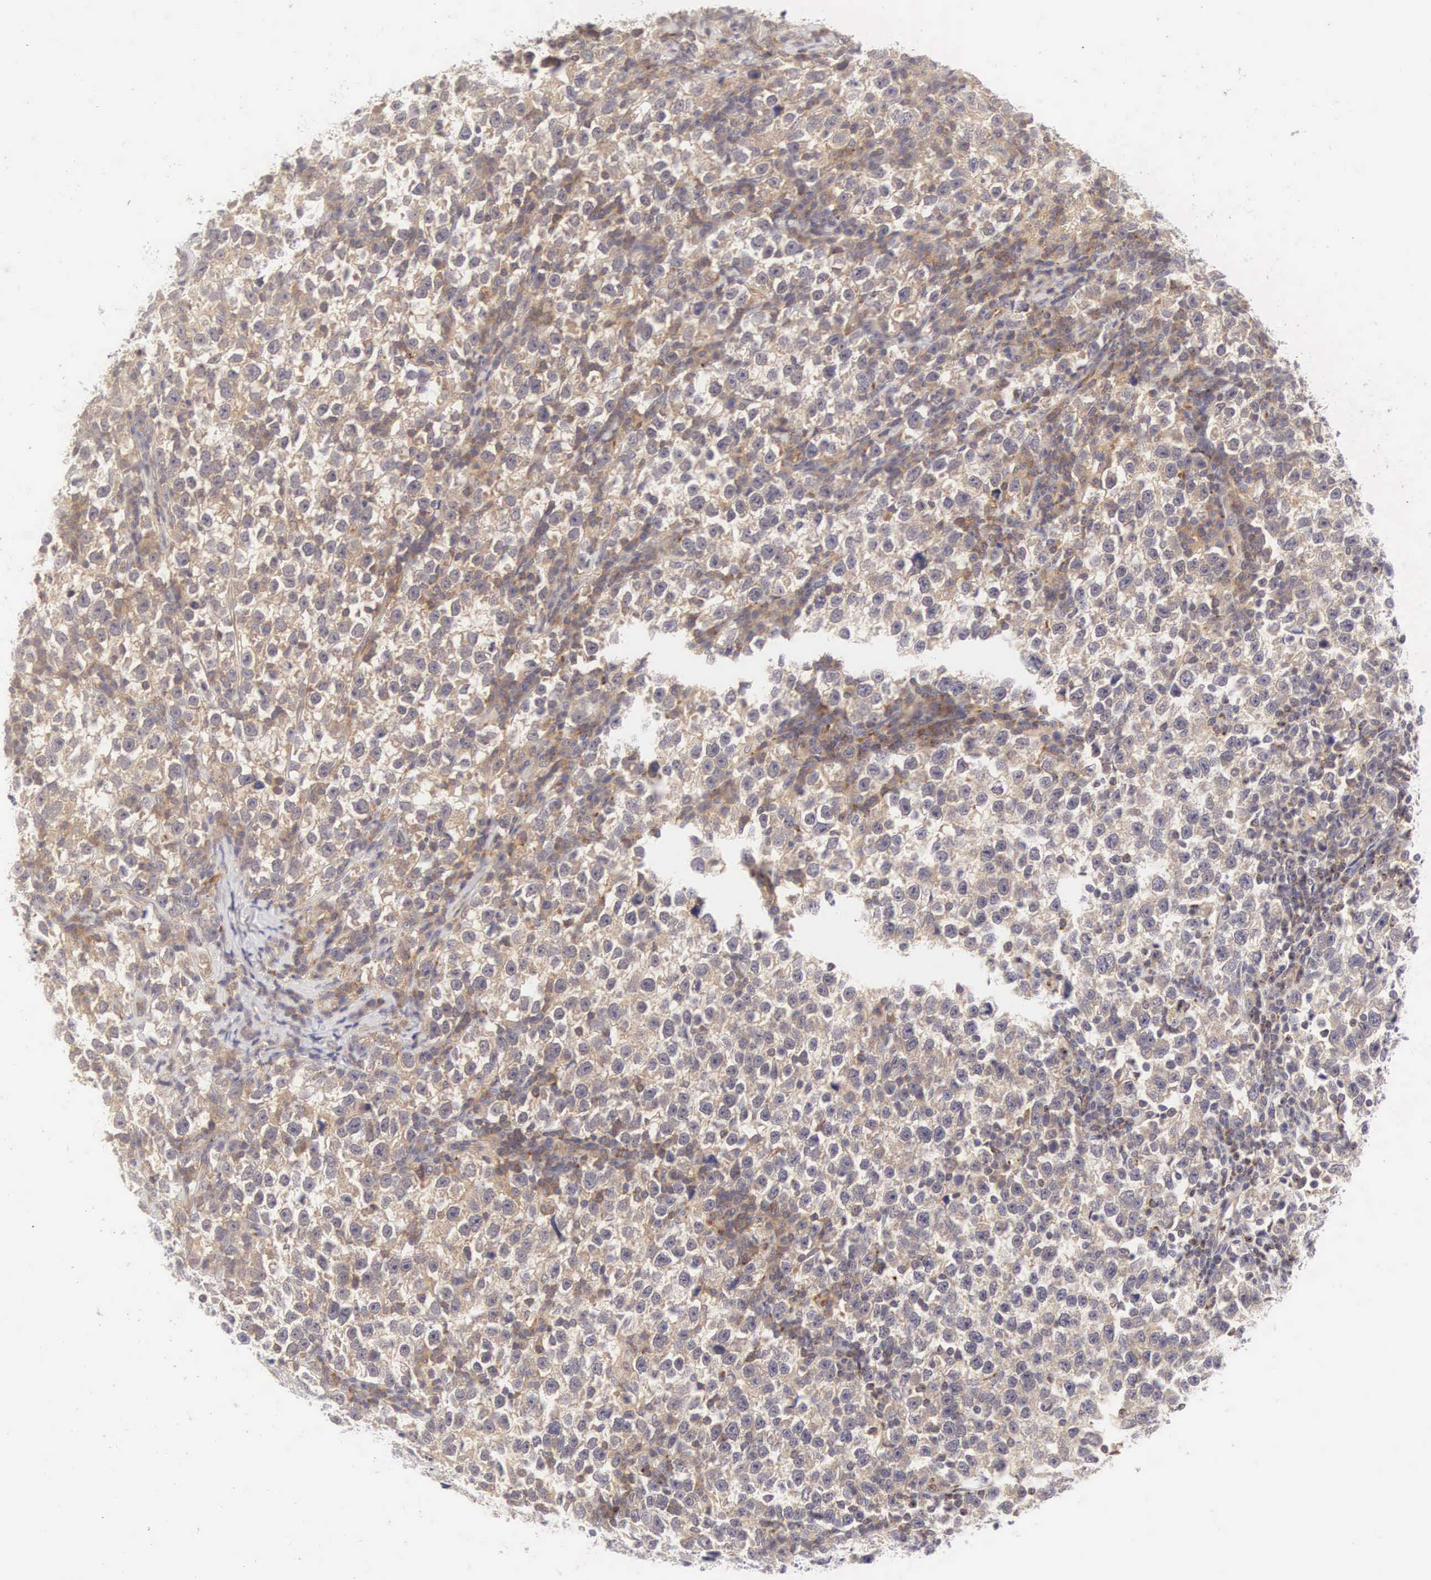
{"staining": {"intensity": "weak", "quantity": "25%-75%", "location": "cytoplasmic/membranous"}, "tissue": "testis cancer", "cell_type": "Tumor cells", "image_type": "cancer", "snomed": [{"axis": "morphology", "description": "Seminoma, NOS"}, {"axis": "topography", "description": "Testis"}], "caption": "Immunohistochemistry (IHC) of testis cancer reveals low levels of weak cytoplasmic/membranous expression in about 25%-75% of tumor cells. (brown staining indicates protein expression, while blue staining denotes nuclei).", "gene": "CD1A", "patient": {"sex": "male", "age": 43}}